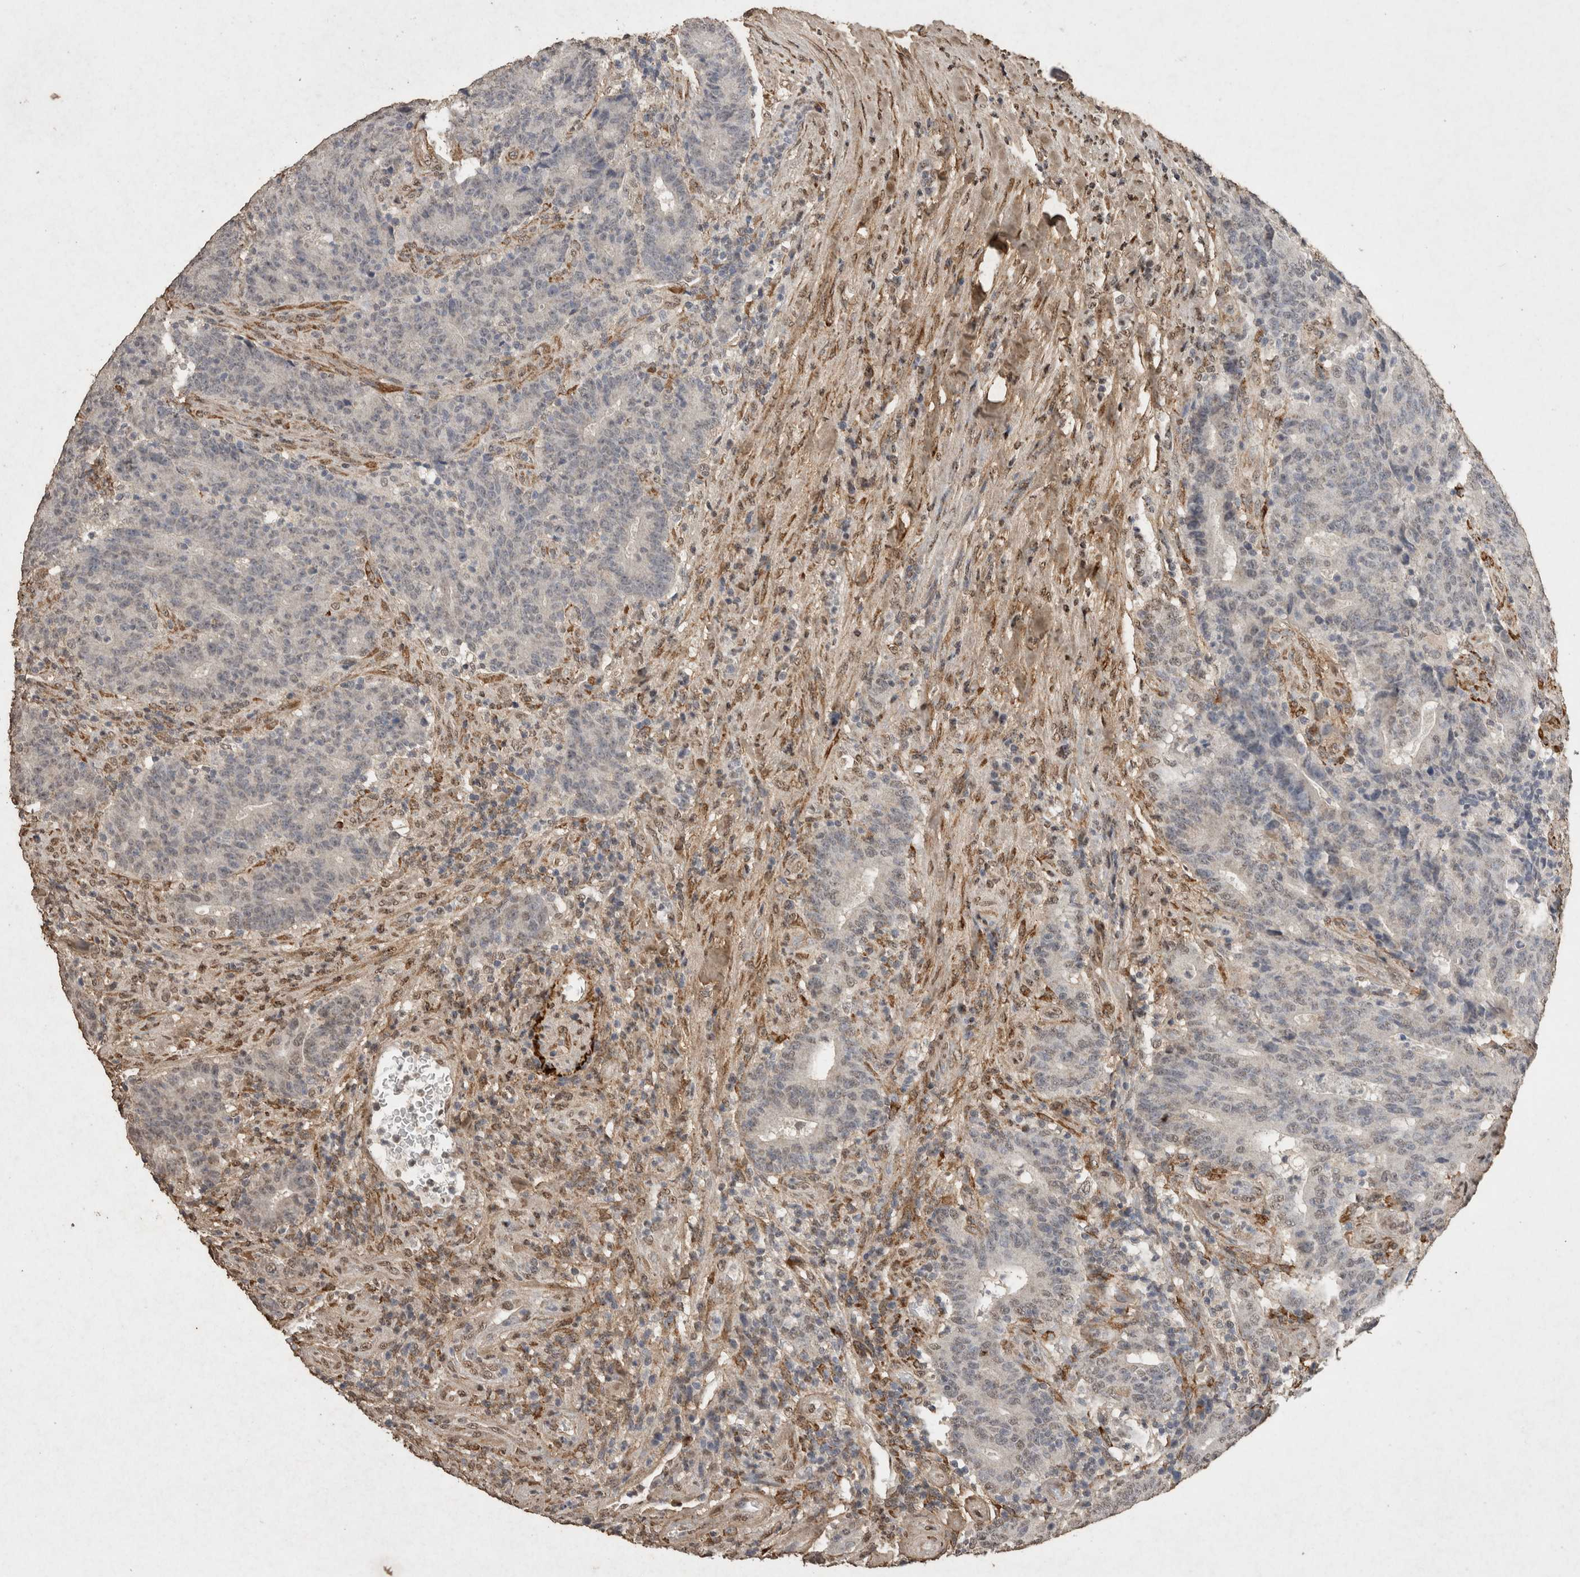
{"staining": {"intensity": "negative", "quantity": "none", "location": "none"}, "tissue": "colorectal cancer", "cell_type": "Tumor cells", "image_type": "cancer", "snomed": [{"axis": "morphology", "description": "Normal tissue, NOS"}, {"axis": "morphology", "description": "Adenocarcinoma, NOS"}, {"axis": "topography", "description": "Colon"}], "caption": "A photomicrograph of adenocarcinoma (colorectal) stained for a protein reveals no brown staining in tumor cells.", "gene": "C1QTNF5", "patient": {"sex": "female", "age": 75}}